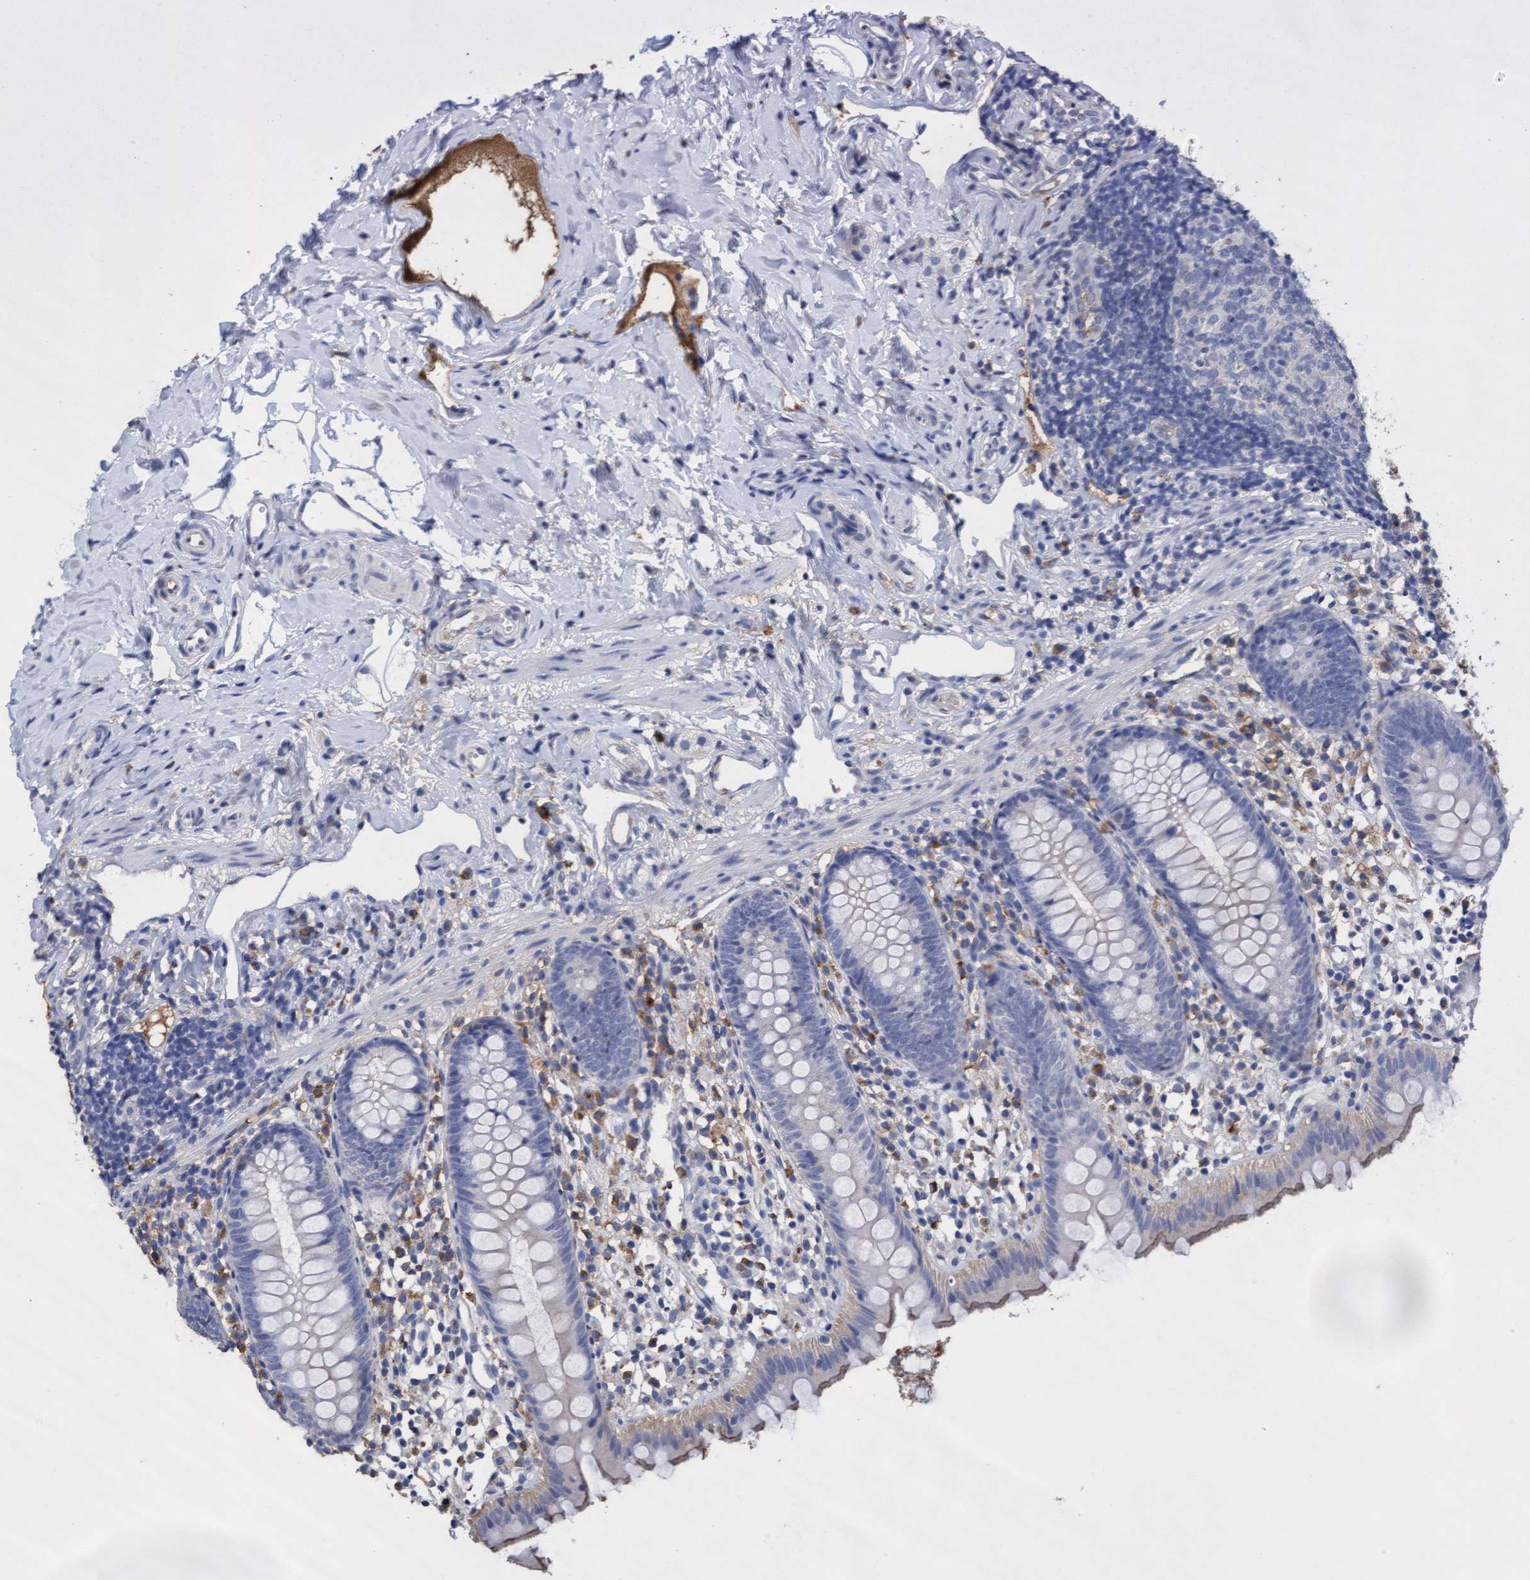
{"staining": {"intensity": "negative", "quantity": "none", "location": "none"}, "tissue": "appendix", "cell_type": "Glandular cells", "image_type": "normal", "snomed": [{"axis": "morphology", "description": "Normal tissue, NOS"}, {"axis": "topography", "description": "Appendix"}], "caption": "DAB (3,3'-diaminobenzidine) immunohistochemical staining of benign human appendix reveals no significant expression in glandular cells.", "gene": "GPR39", "patient": {"sex": "female", "age": 20}}